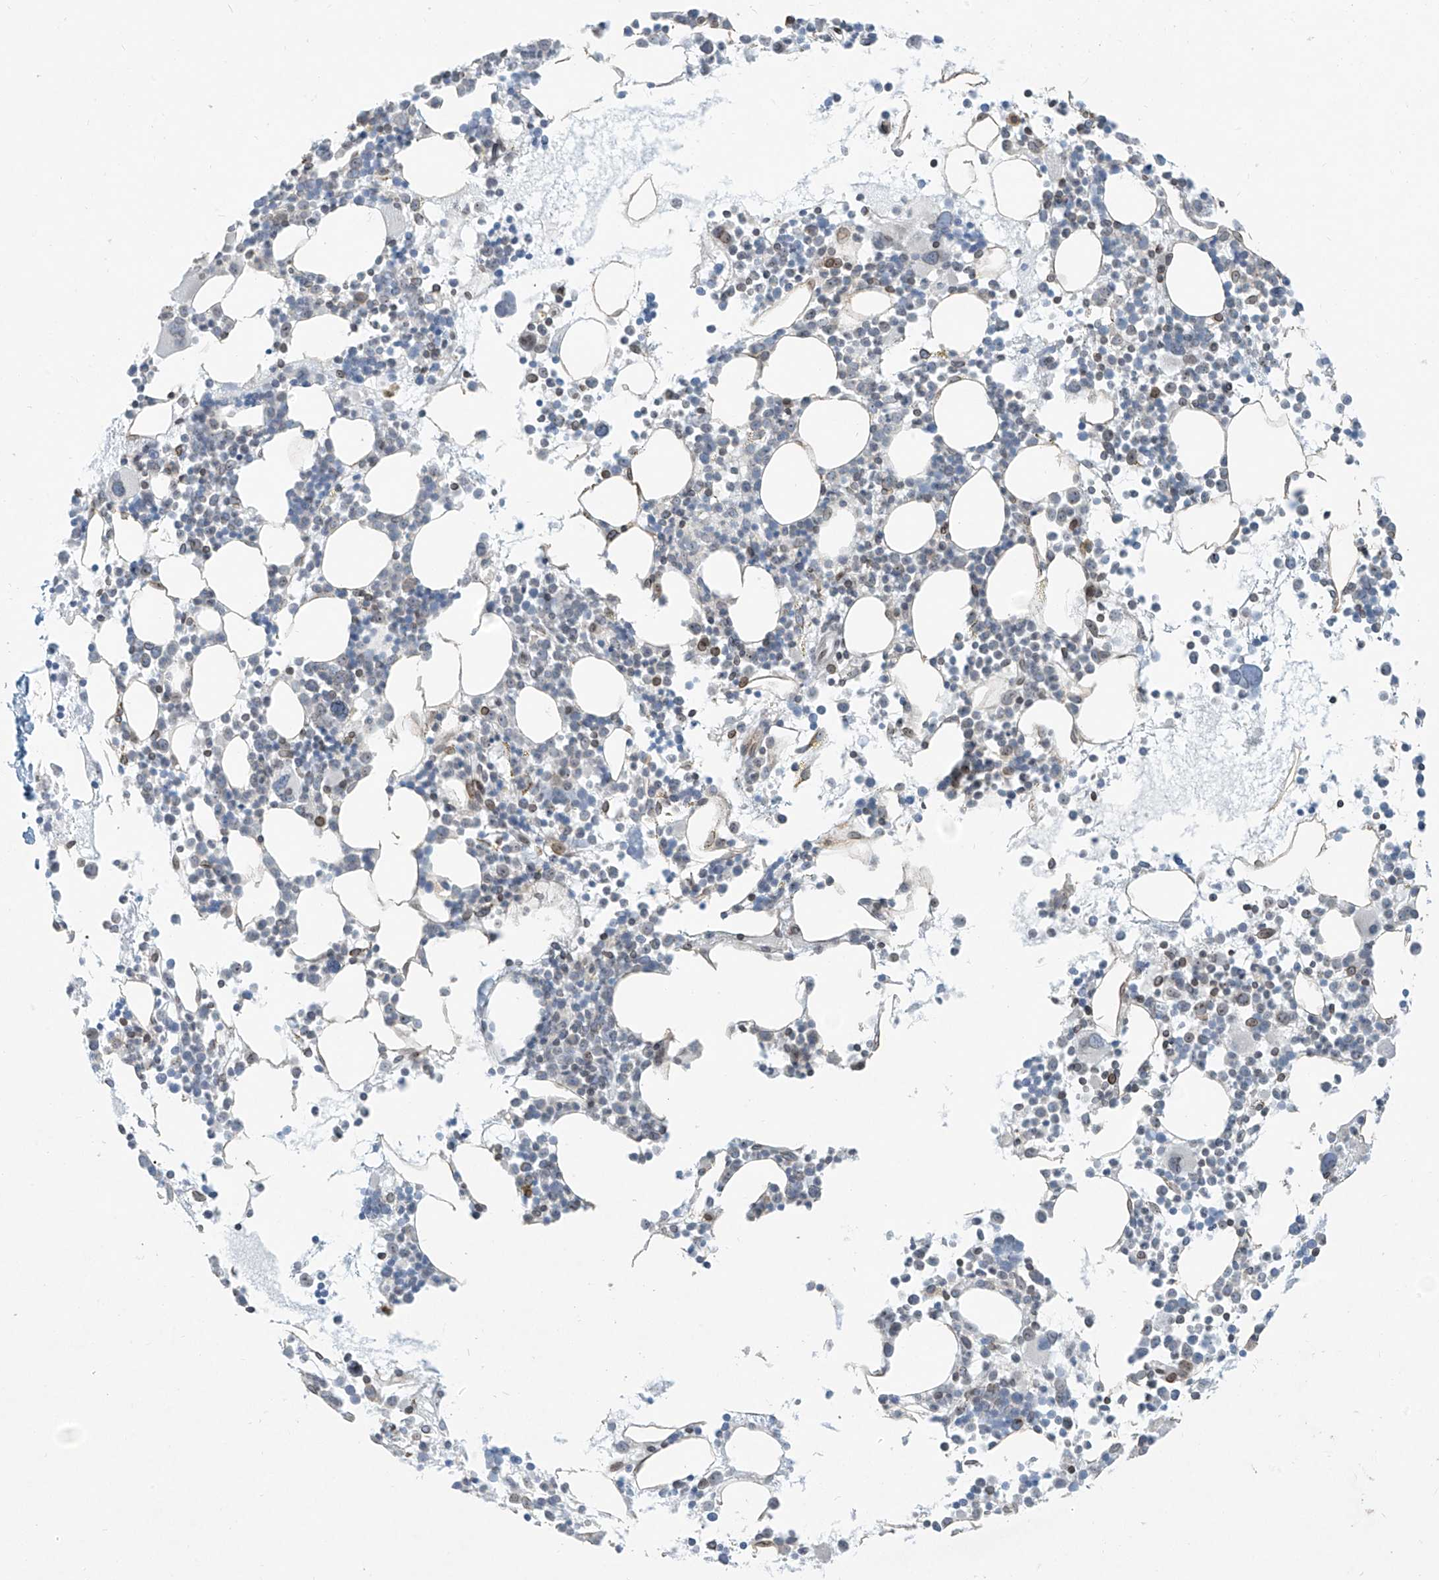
{"staining": {"intensity": "moderate", "quantity": "<25%", "location": "nuclear"}, "tissue": "bone marrow", "cell_type": "Hematopoietic cells", "image_type": "normal", "snomed": [{"axis": "morphology", "description": "Normal tissue, NOS"}, {"axis": "topography", "description": "Bone marrow"}], "caption": "Protein analysis of unremarkable bone marrow demonstrates moderate nuclear expression in approximately <25% of hematopoietic cells.", "gene": "SAMD15", "patient": {"sex": "female", "age": 62}}